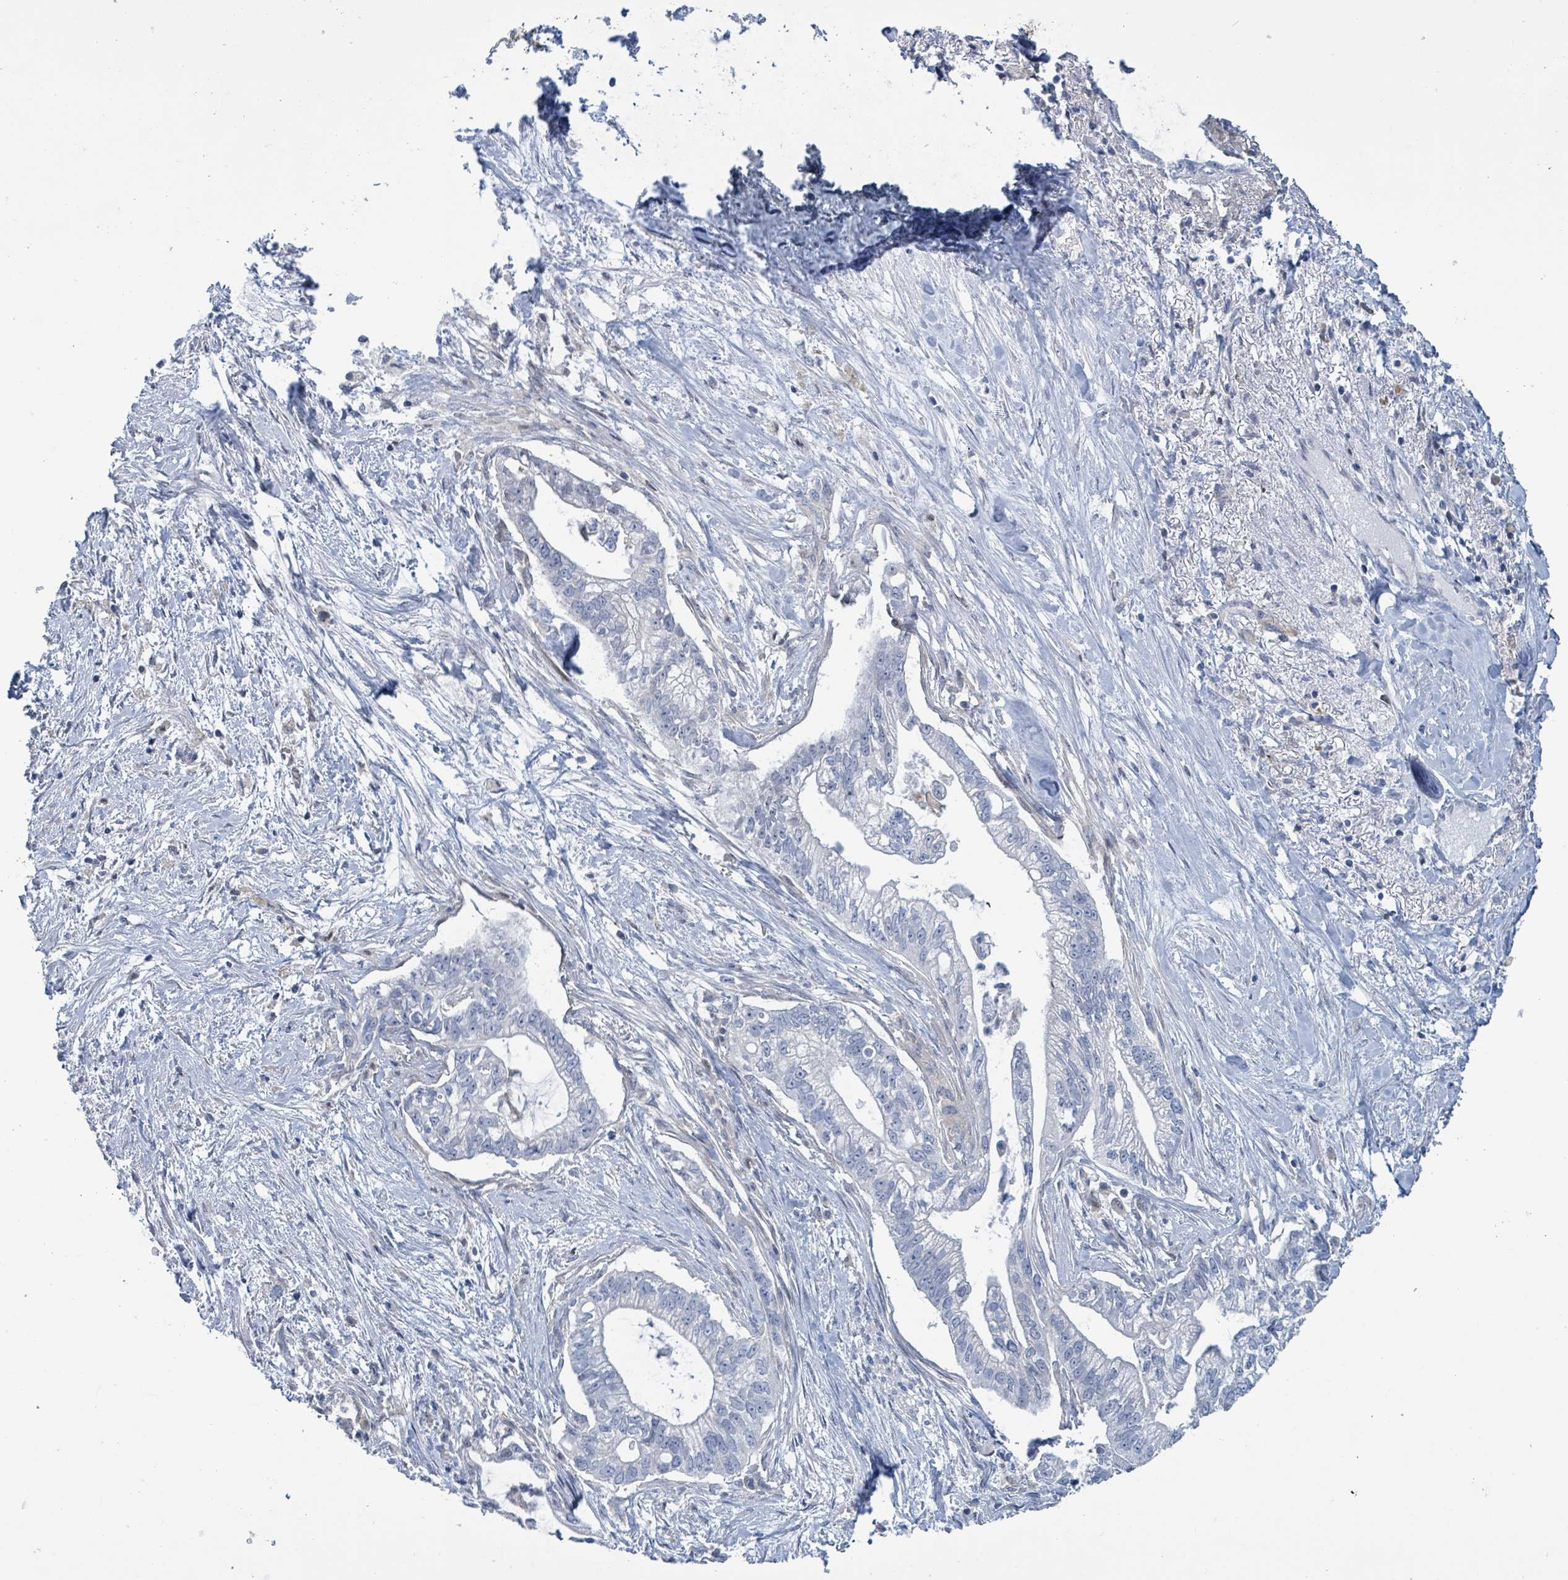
{"staining": {"intensity": "negative", "quantity": "none", "location": "none"}, "tissue": "pancreatic cancer", "cell_type": "Tumor cells", "image_type": "cancer", "snomed": [{"axis": "morphology", "description": "Adenocarcinoma, NOS"}, {"axis": "topography", "description": "Pancreas"}], "caption": "Image shows no protein staining in tumor cells of pancreatic cancer (adenocarcinoma) tissue.", "gene": "DGKZ", "patient": {"sex": "male", "age": 70}}